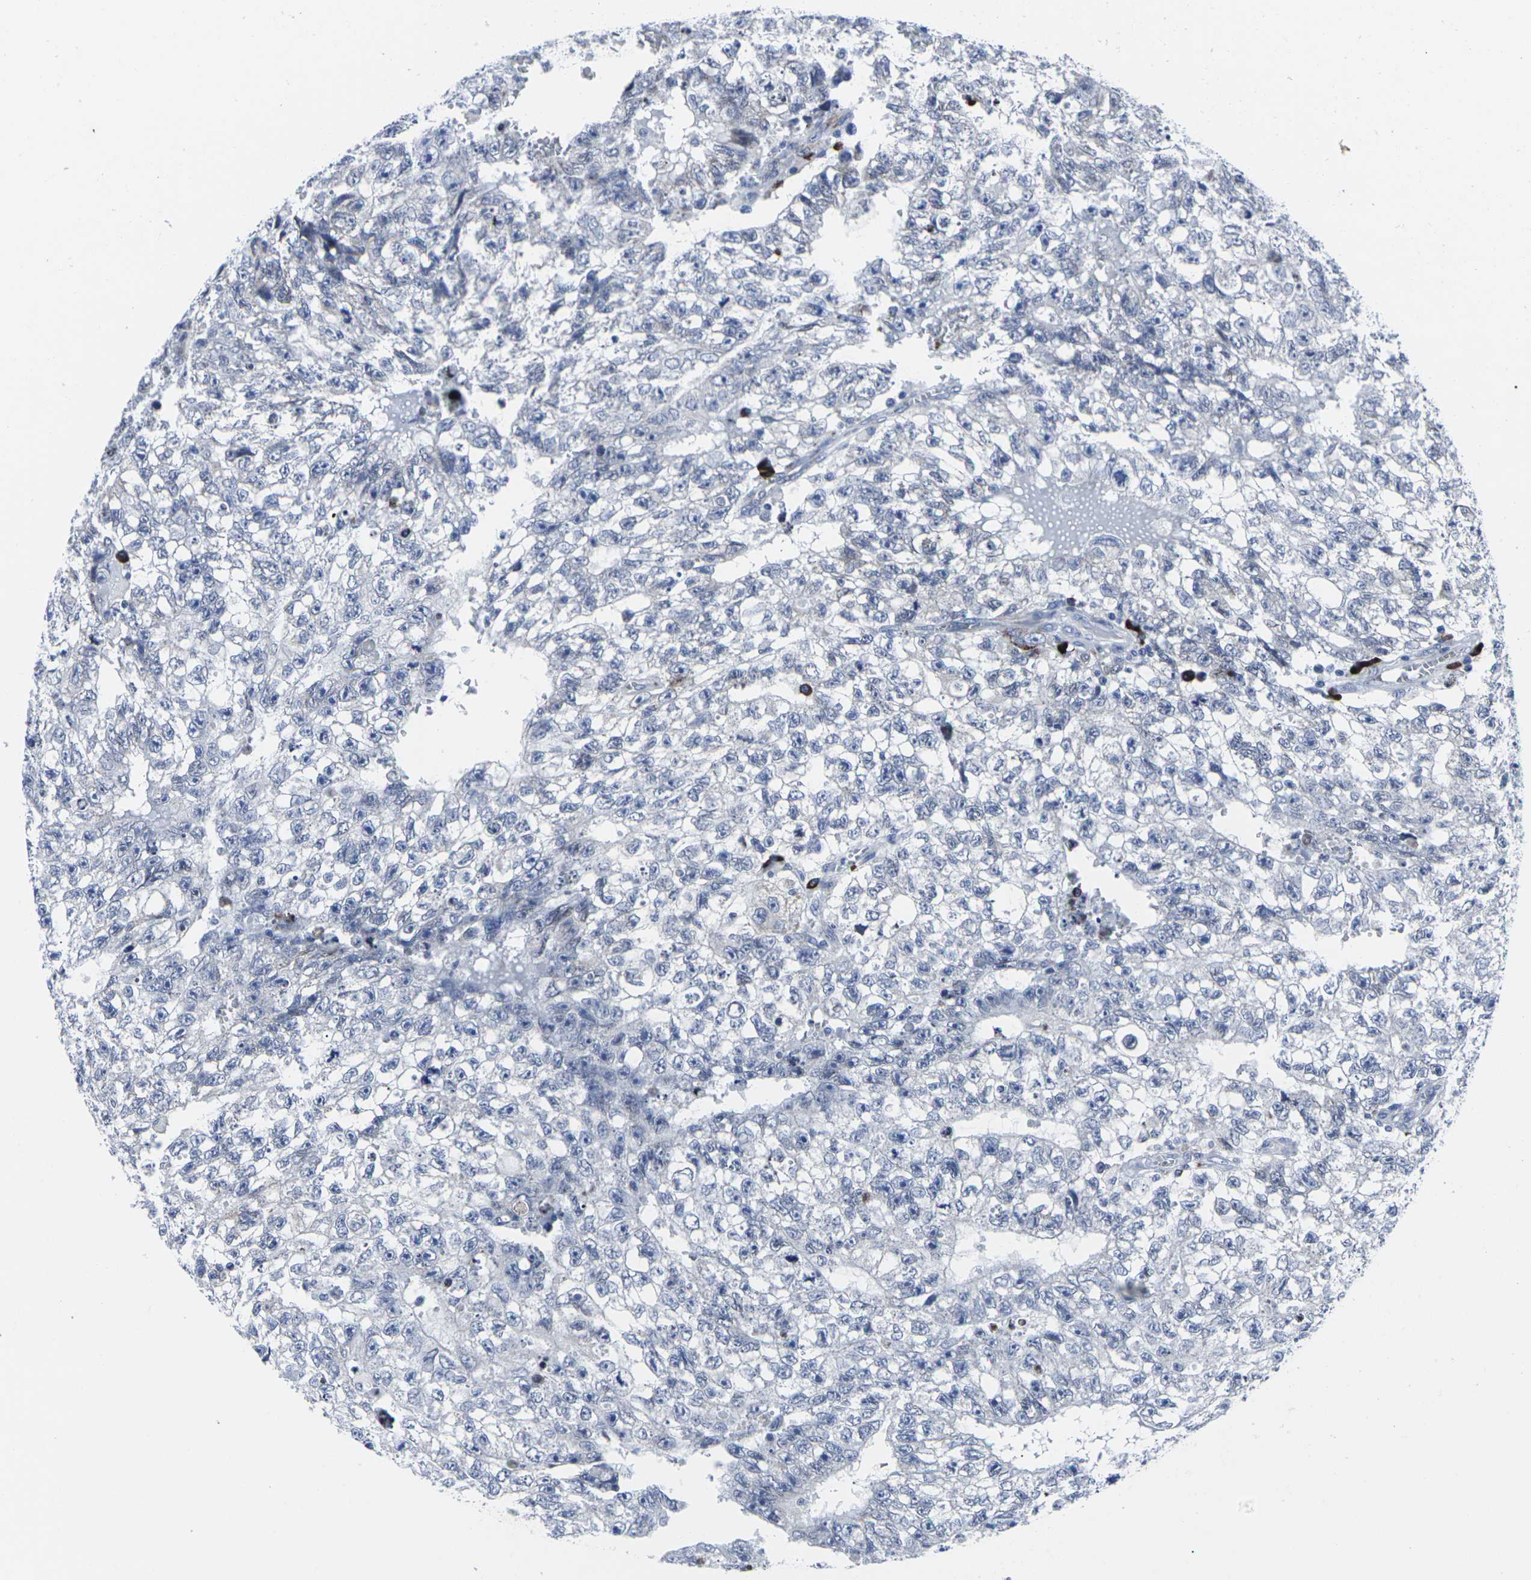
{"staining": {"intensity": "negative", "quantity": "none", "location": "none"}, "tissue": "testis cancer", "cell_type": "Tumor cells", "image_type": "cancer", "snomed": [{"axis": "morphology", "description": "Seminoma, NOS"}, {"axis": "morphology", "description": "Carcinoma, Embryonal, NOS"}, {"axis": "topography", "description": "Testis"}], "caption": "A photomicrograph of testis cancer (seminoma) stained for a protein displays no brown staining in tumor cells.", "gene": "RPN1", "patient": {"sex": "male", "age": 38}}